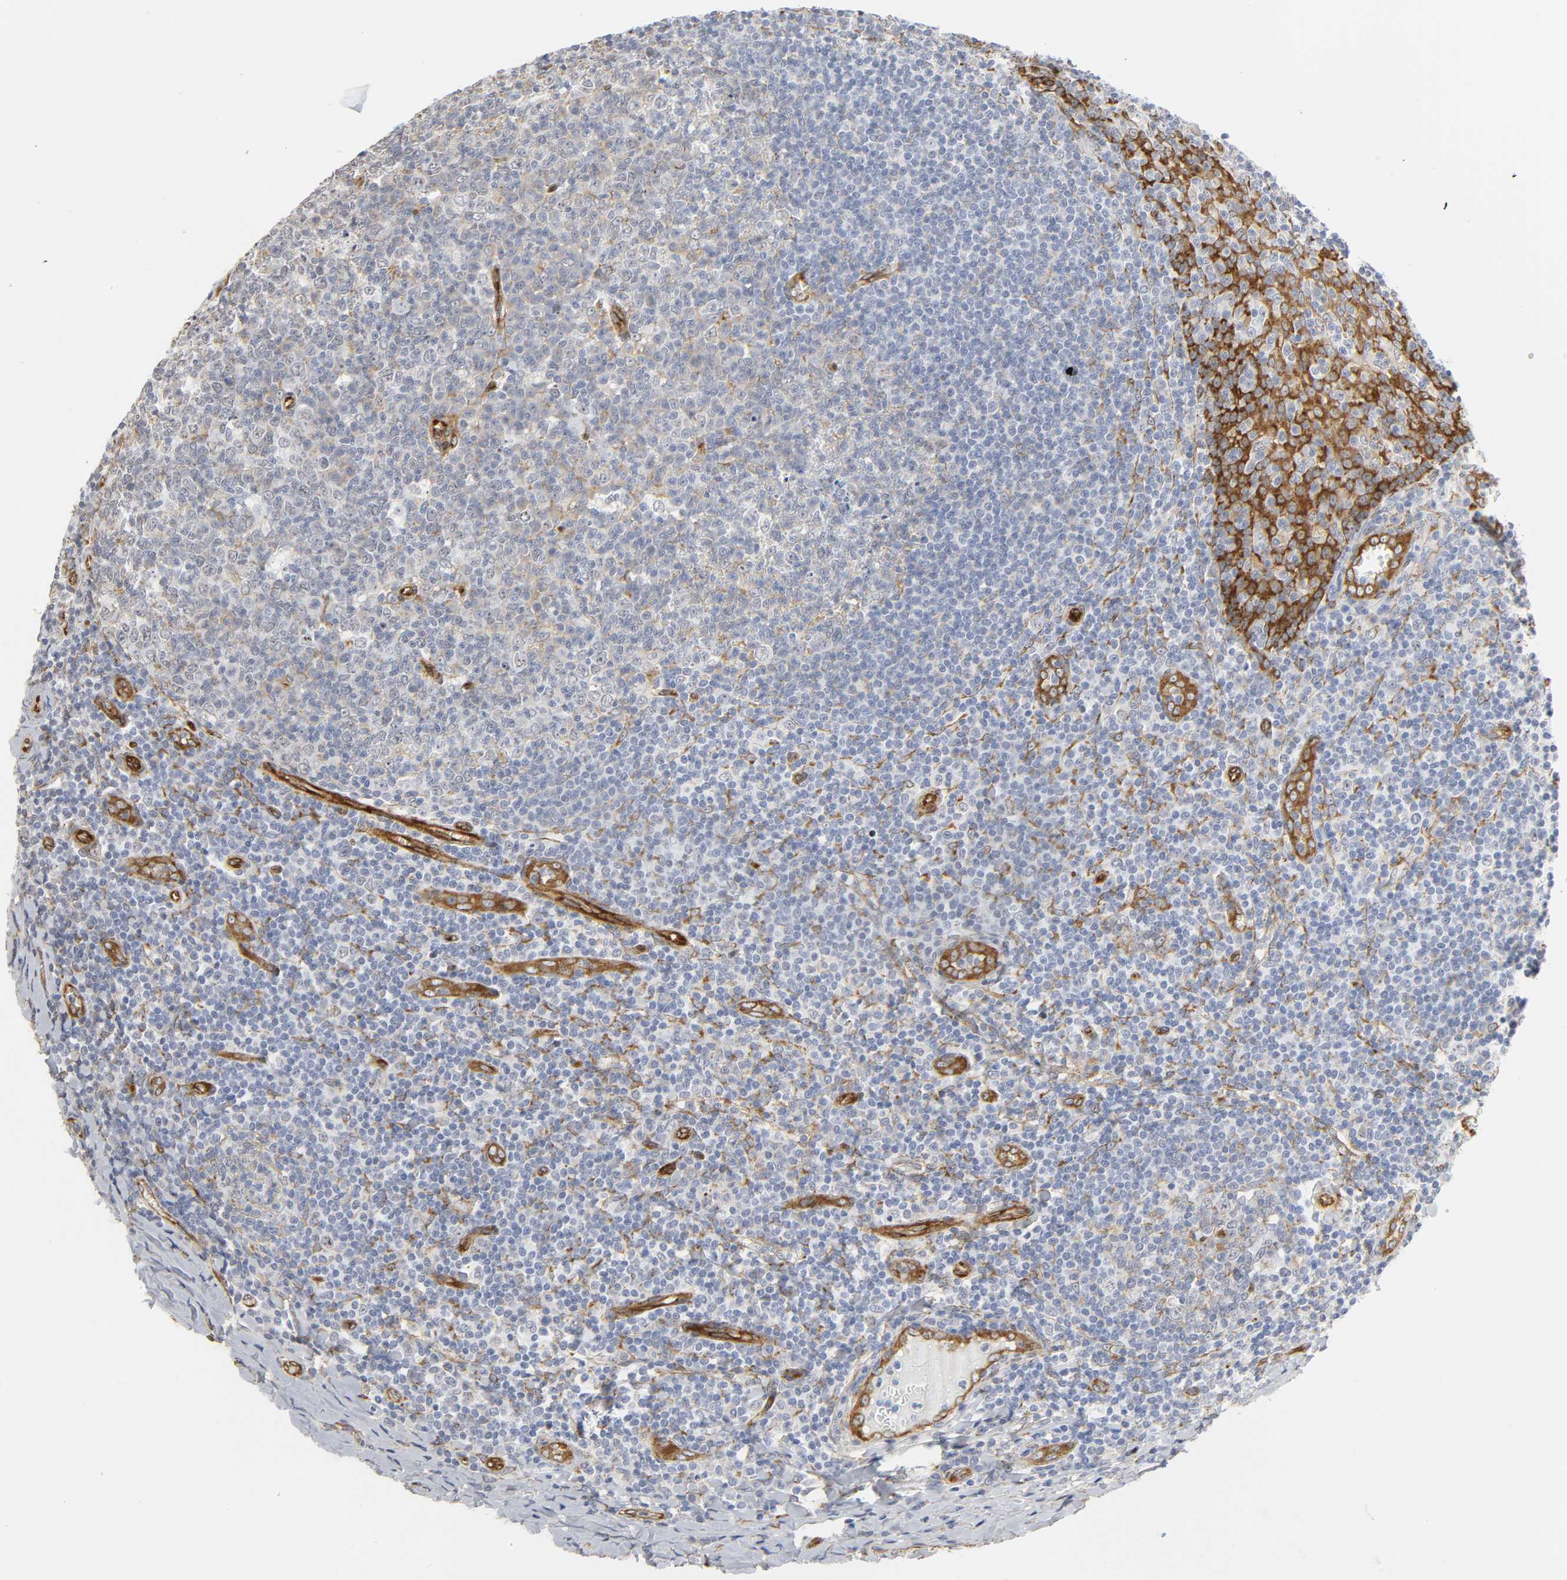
{"staining": {"intensity": "negative", "quantity": "none", "location": "none"}, "tissue": "tonsil", "cell_type": "Germinal center cells", "image_type": "normal", "snomed": [{"axis": "morphology", "description": "Normal tissue, NOS"}, {"axis": "topography", "description": "Tonsil"}], "caption": "Germinal center cells are negative for brown protein staining in benign tonsil. (IHC, brightfield microscopy, high magnification).", "gene": "DOCK1", "patient": {"sex": "male", "age": 31}}